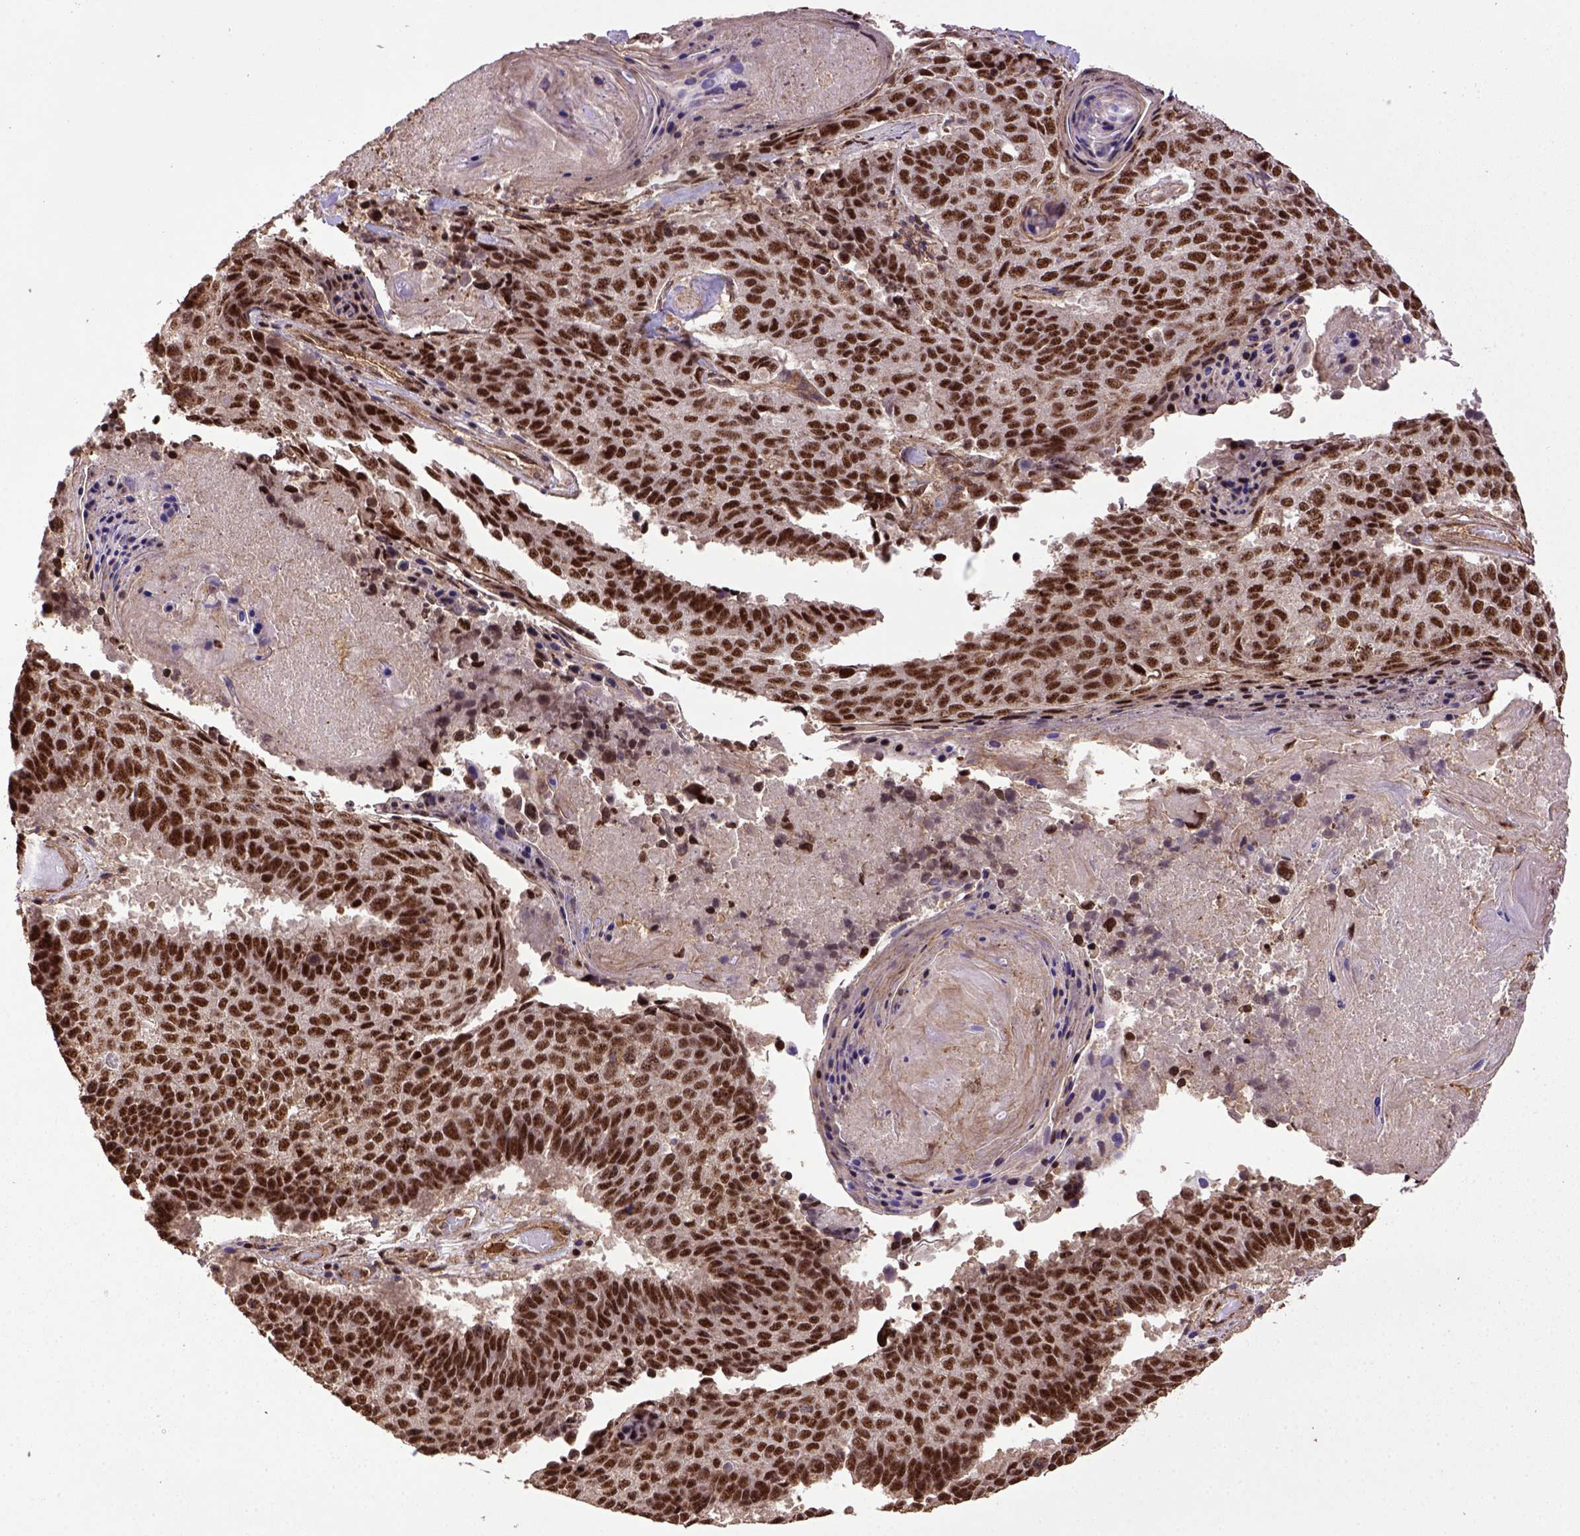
{"staining": {"intensity": "strong", "quantity": ">75%", "location": "nuclear"}, "tissue": "lung cancer", "cell_type": "Tumor cells", "image_type": "cancer", "snomed": [{"axis": "morphology", "description": "Squamous cell carcinoma, NOS"}, {"axis": "topography", "description": "Lung"}], "caption": "Lung cancer stained with a brown dye reveals strong nuclear positive expression in approximately >75% of tumor cells.", "gene": "PPIG", "patient": {"sex": "male", "age": 73}}